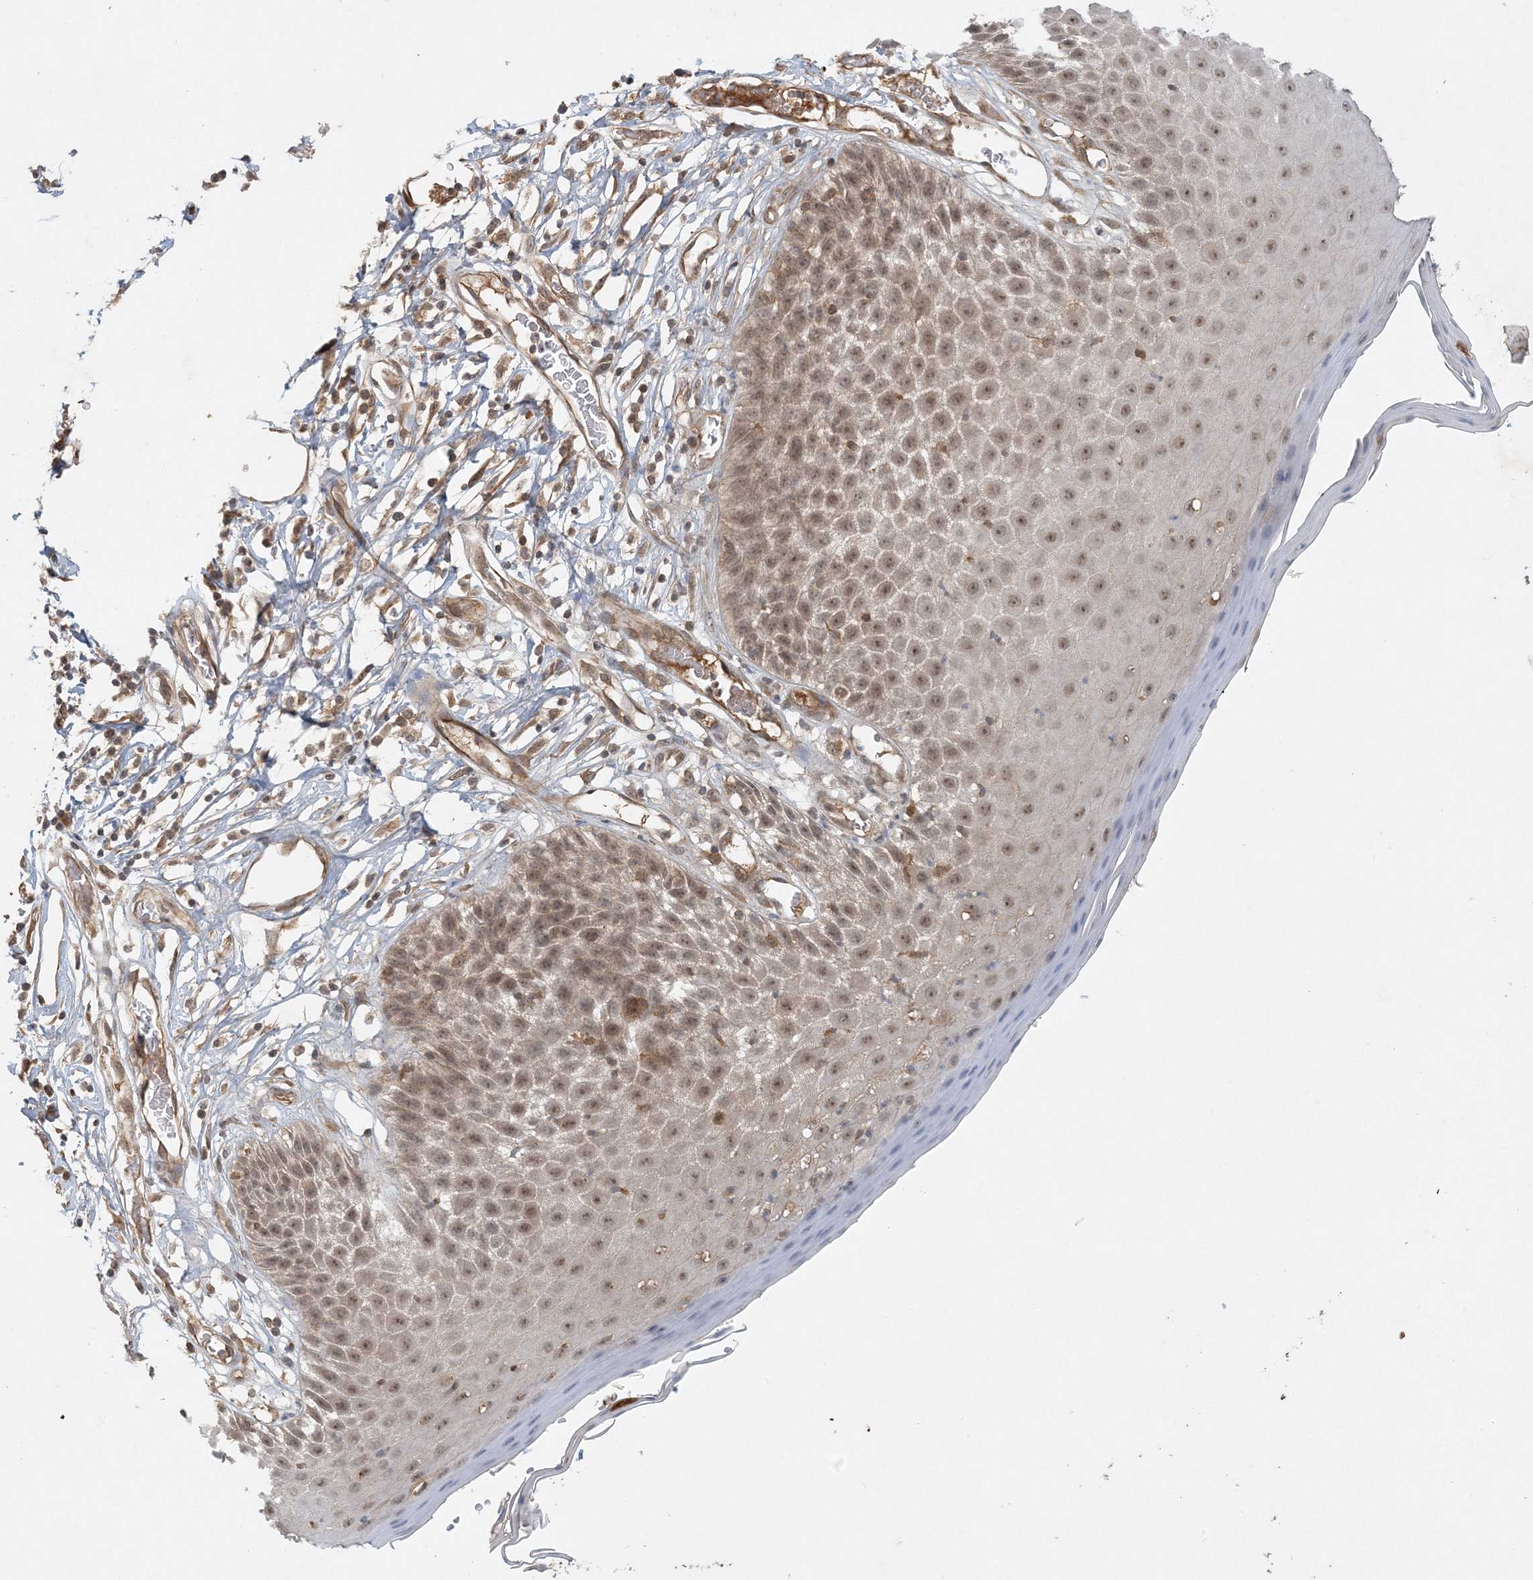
{"staining": {"intensity": "moderate", "quantity": "25%-75%", "location": "nuclear"}, "tissue": "skin", "cell_type": "Epidermal cells", "image_type": "normal", "snomed": [{"axis": "morphology", "description": "Normal tissue, NOS"}, {"axis": "topography", "description": "Vulva"}], "caption": "Immunohistochemistry of normal skin reveals medium levels of moderate nuclear staining in about 25%-75% of epidermal cells.", "gene": "ZCCHC4", "patient": {"sex": "female", "age": 68}}